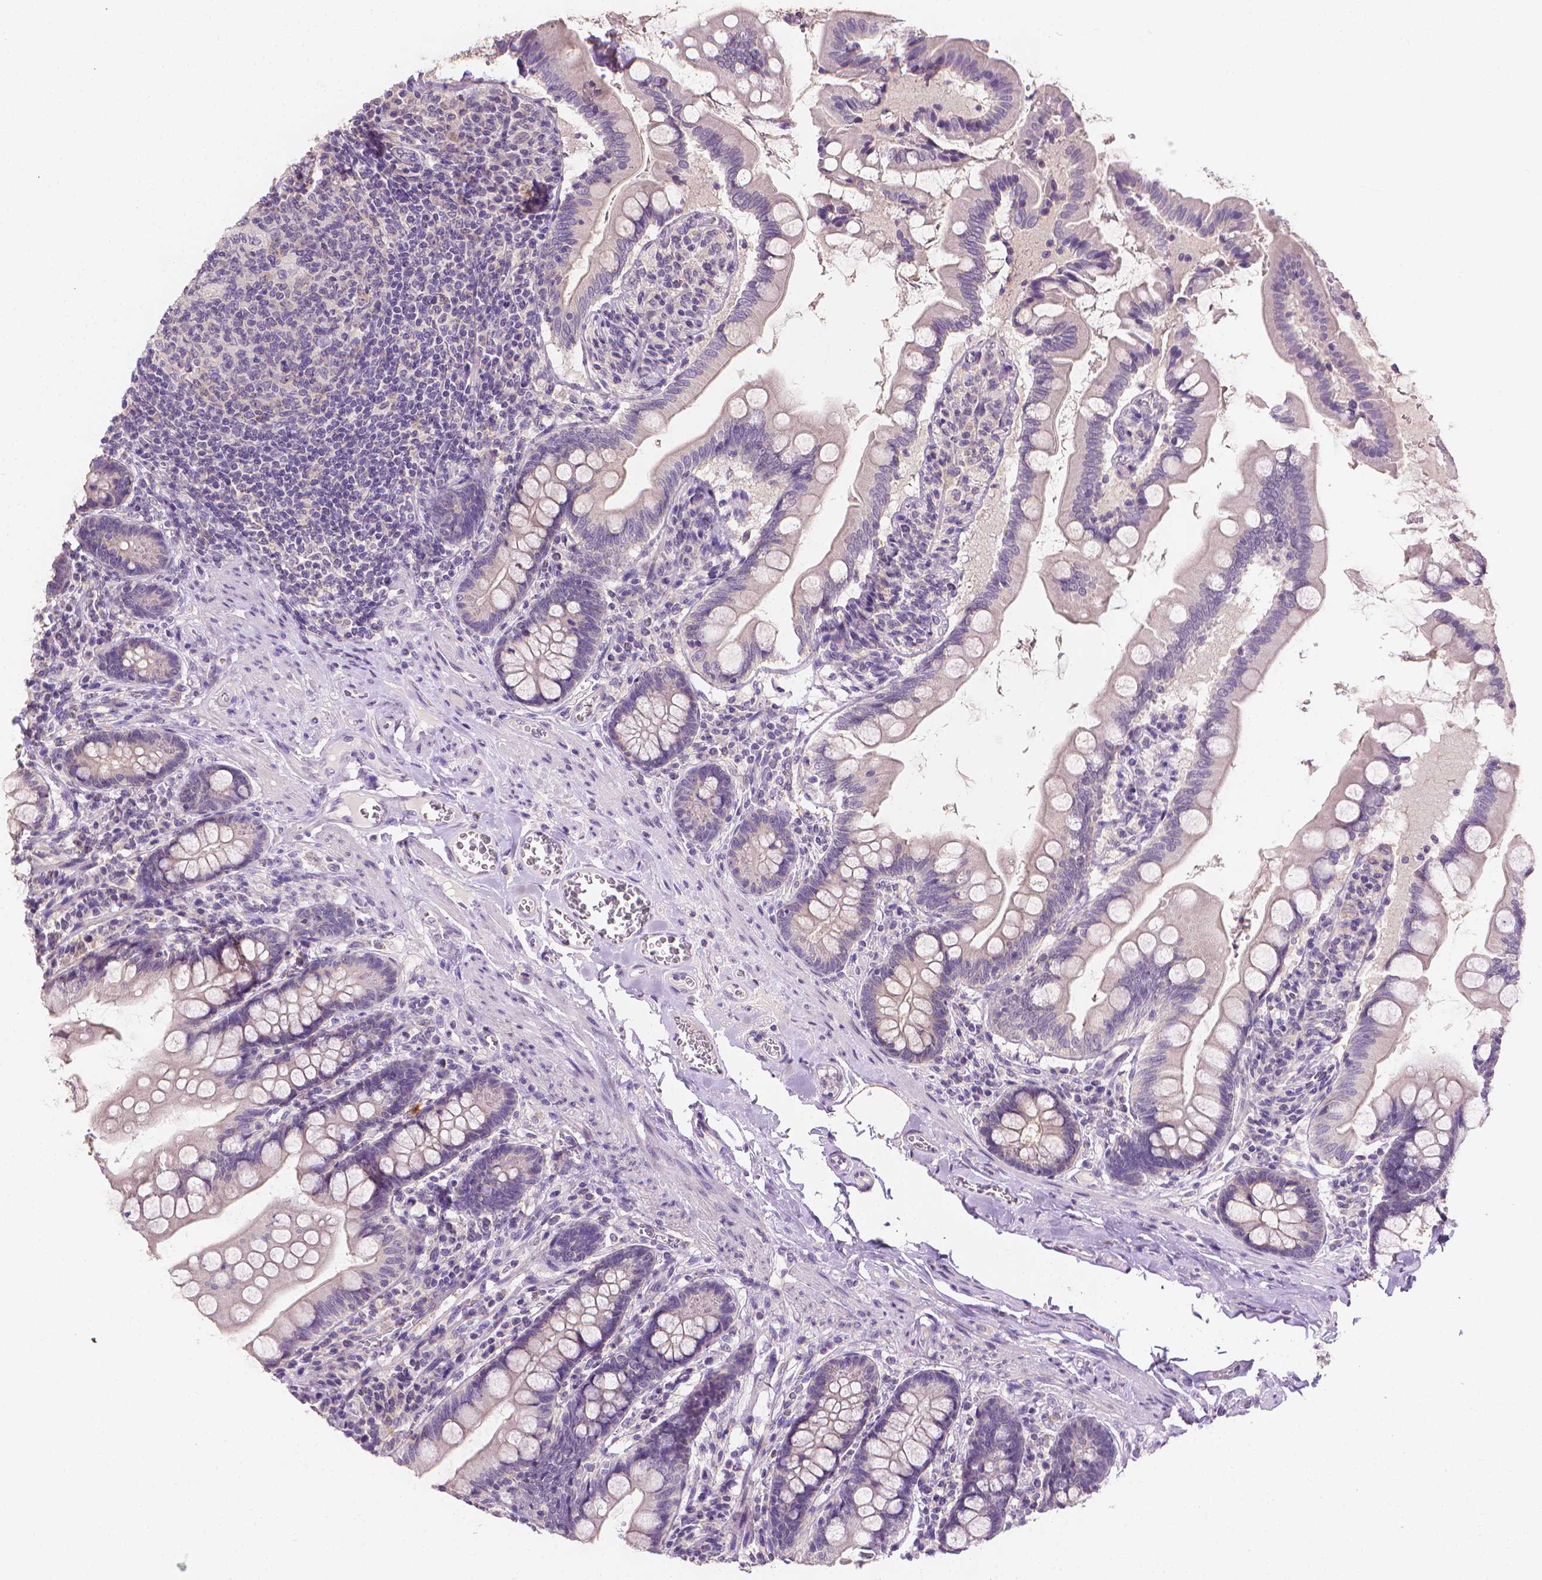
{"staining": {"intensity": "negative", "quantity": "none", "location": "none"}, "tissue": "small intestine", "cell_type": "Glandular cells", "image_type": "normal", "snomed": [{"axis": "morphology", "description": "Normal tissue, NOS"}, {"axis": "topography", "description": "Small intestine"}], "caption": "Immunohistochemistry photomicrograph of unremarkable small intestine: small intestine stained with DAB (3,3'-diaminobenzidine) demonstrates no significant protein staining in glandular cells. Nuclei are stained in blue.", "gene": "FASN", "patient": {"sex": "female", "age": 56}}